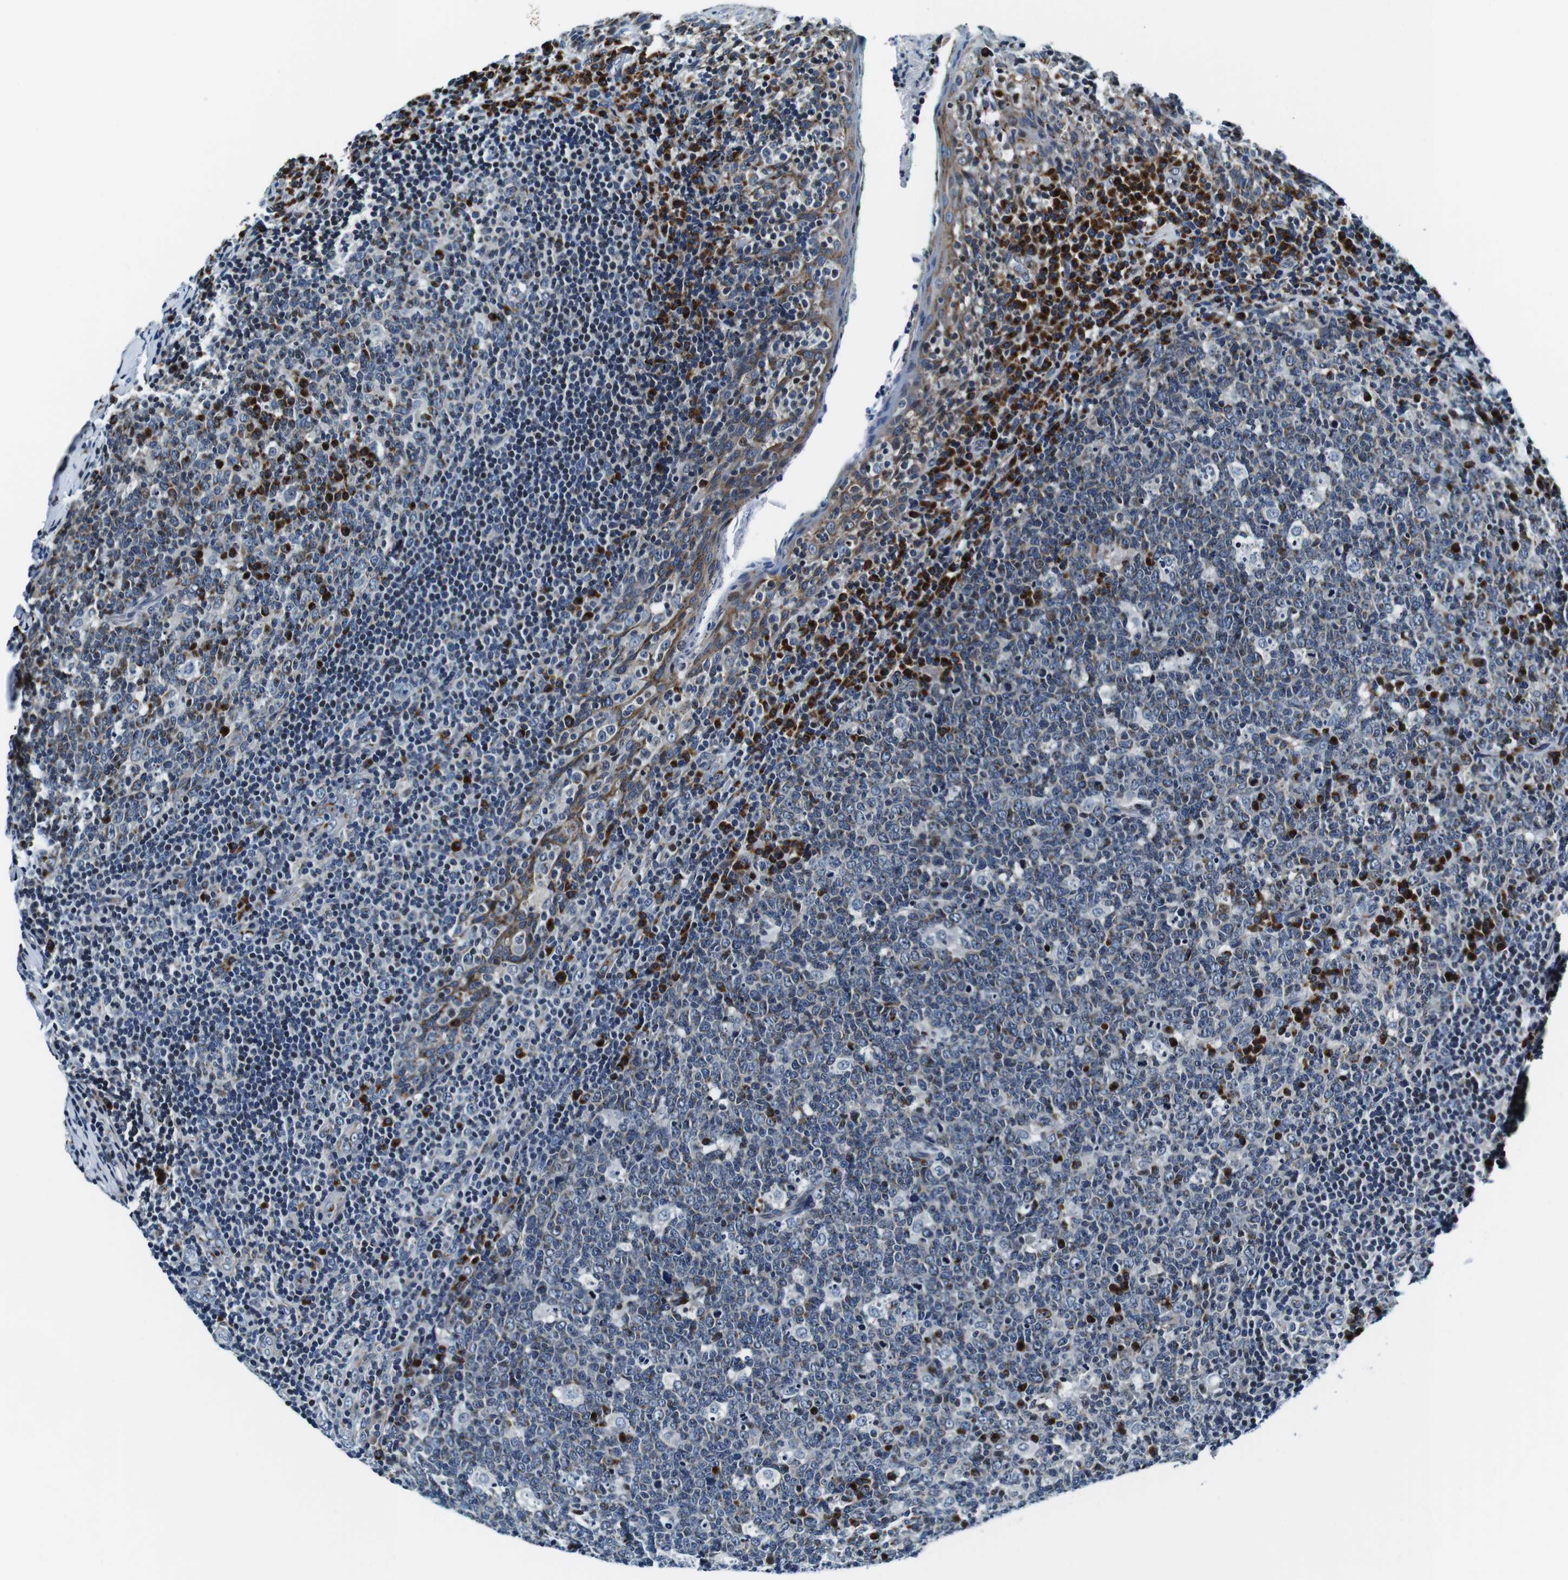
{"staining": {"intensity": "strong", "quantity": "<25%", "location": "cytoplasmic/membranous"}, "tissue": "tonsil", "cell_type": "Germinal center cells", "image_type": "normal", "snomed": [{"axis": "morphology", "description": "Normal tissue, NOS"}, {"axis": "topography", "description": "Tonsil"}], "caption": "The histopathology image displays a brown stain indicating the presence of a protein in the cytoplasmic/membranous of germinal center cells in tonsil. (DAB (3,3'-diaminobenzidine) IHC with brightfield microscopy, high magnification).", "gene": "FAR2", "patient": {"sex": "male", "age": 17}}